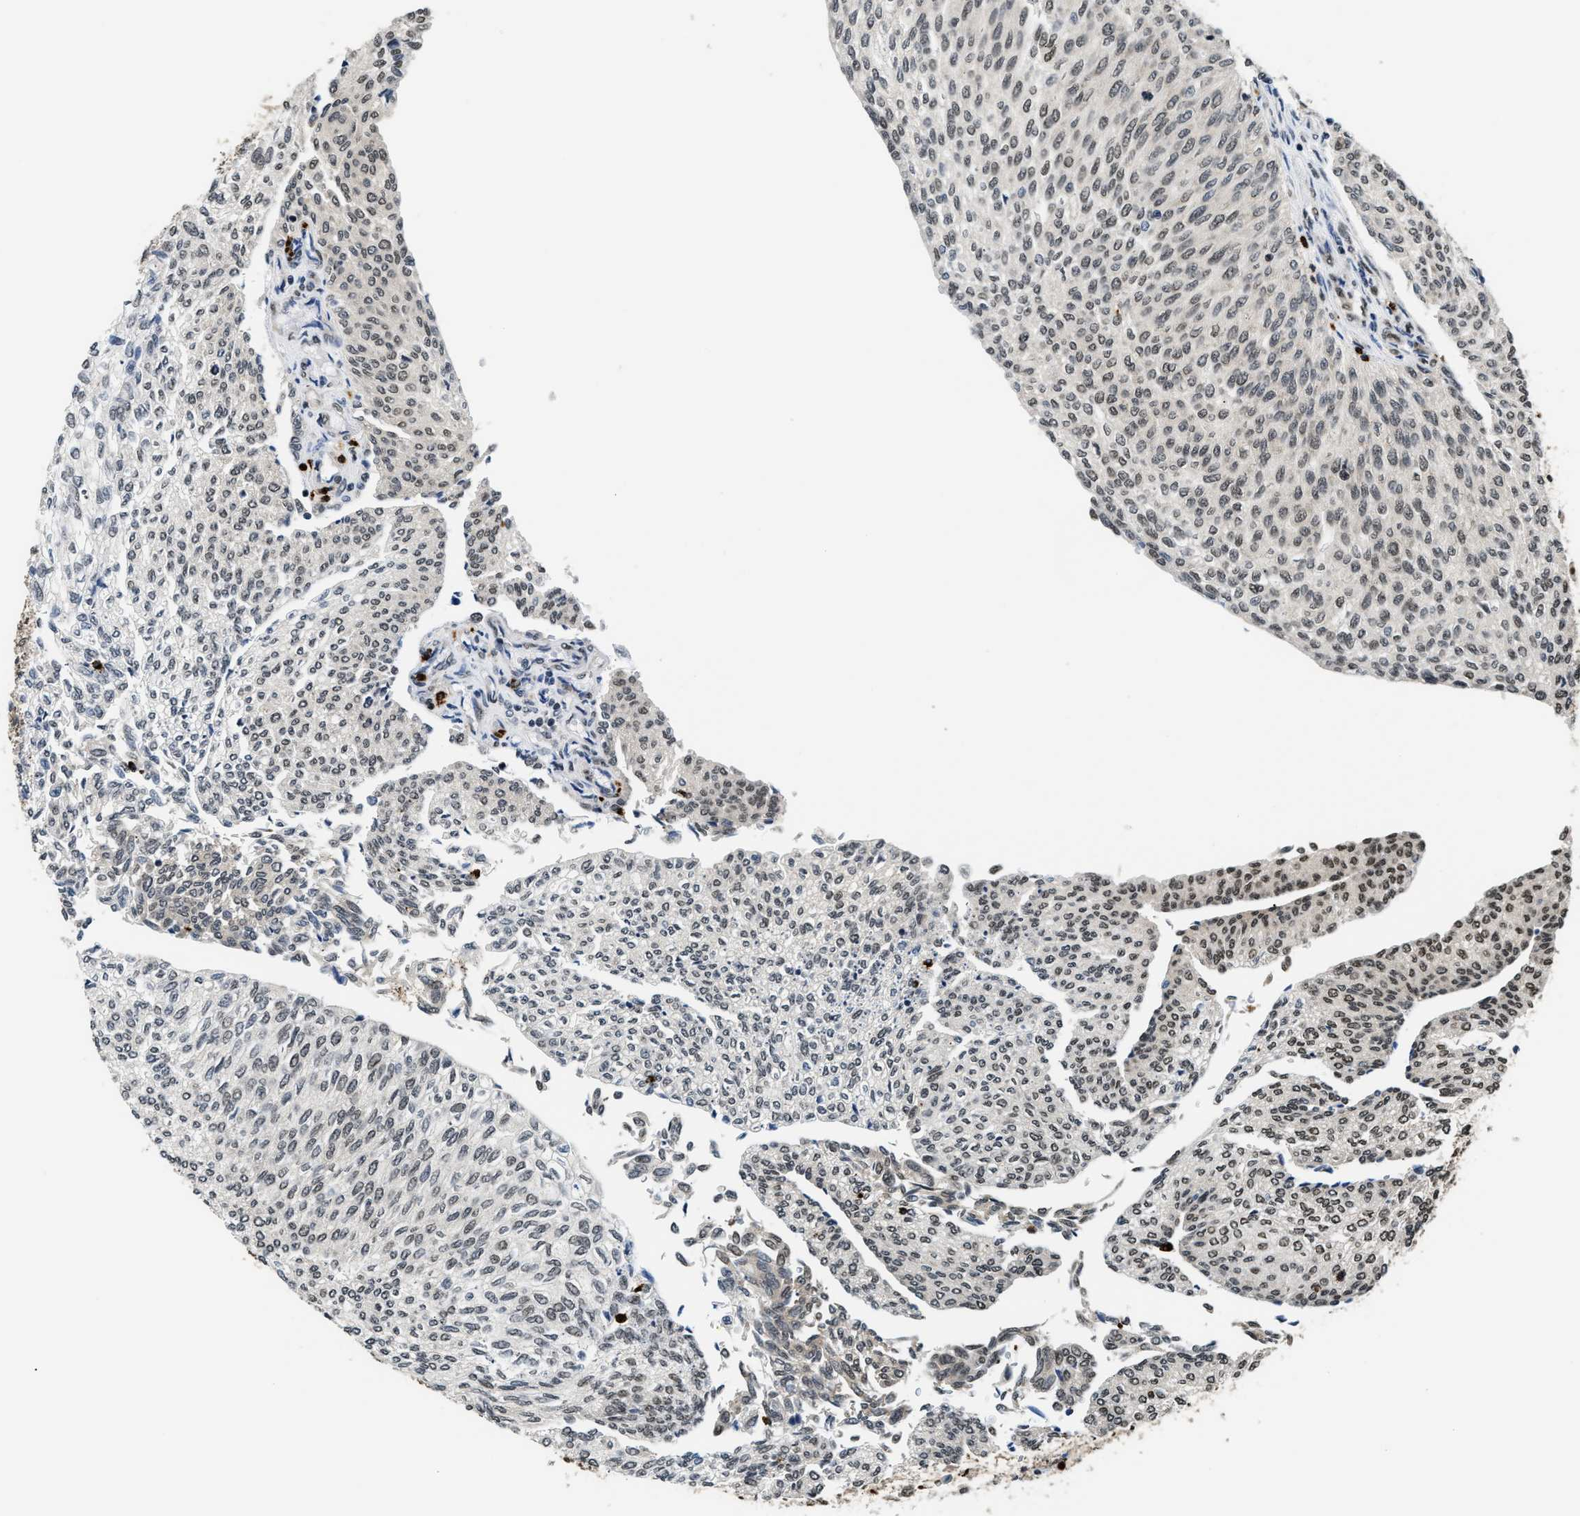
{"staining": {"intensity": "strong", "quantity": "25%-75%", "location": "nuclear"}, "tissue": "urothelial cancer", "cell_type": "Tumor cells", "image_type": "cancer", "snomed": [{"axis": "morphology", "description": "Urothelial carcinoma, Low grade"}, {"axis": "topography", "description": "Urinary bladder"}], "caption": "The micrograph demonstrates staining of urothelial cancer, revealing strong nuclear protein staining (brown color) within tumor cells. The staining is performed using DAB (3,3'-diaminobenzidine) brown chromogen to label protein expression. The nuclei are counter-stained blue using hematoxylin.", "gene": "CCNDBP1", "patient": {"sex": "female", "age": 79}}